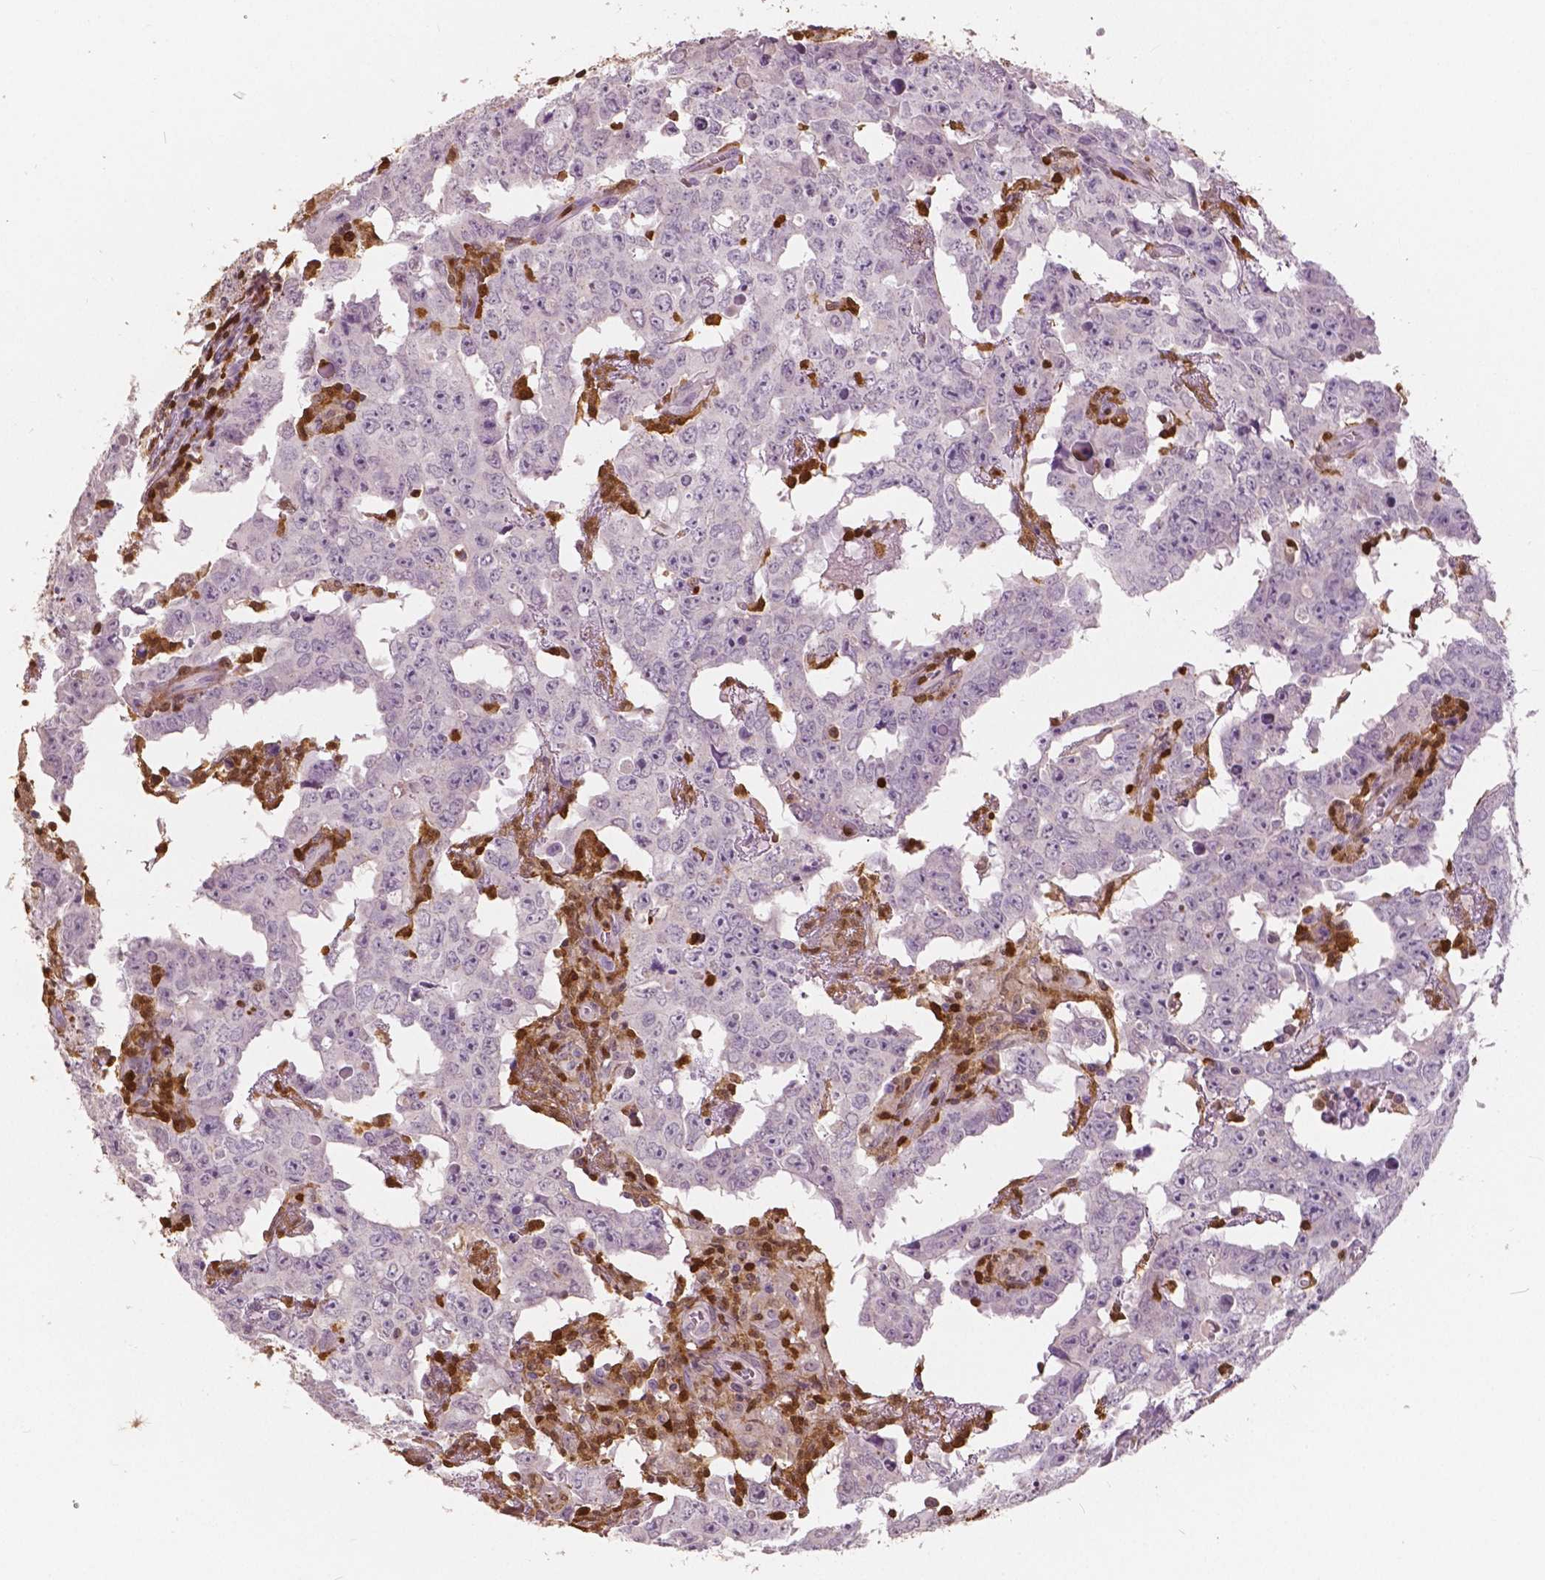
{"staining": {"intensity": "negative", "quantity": "none", "location": "none"}, "tissue": "testis cancer", "cell_type": "Tumor cells", "image_type": "cancer", "snomed": [{"axis": "morphology", "description": "Carcinoma, Embryonal, NOS"}, {"axis": "topography", "description": "Testis"}], "caption": "Immunohistochemistry (IHC) photomicrograph of human testis cancer stained for a protein (brown), which reveals no staining in tumor cells. (Brightfield microscopy of DAB (3,3'-diaminobenzidine) immunohistochemistry (IHC) at high magnification).", "gene": "S100A4", "patient": {"sex": "male", "age": 22}}